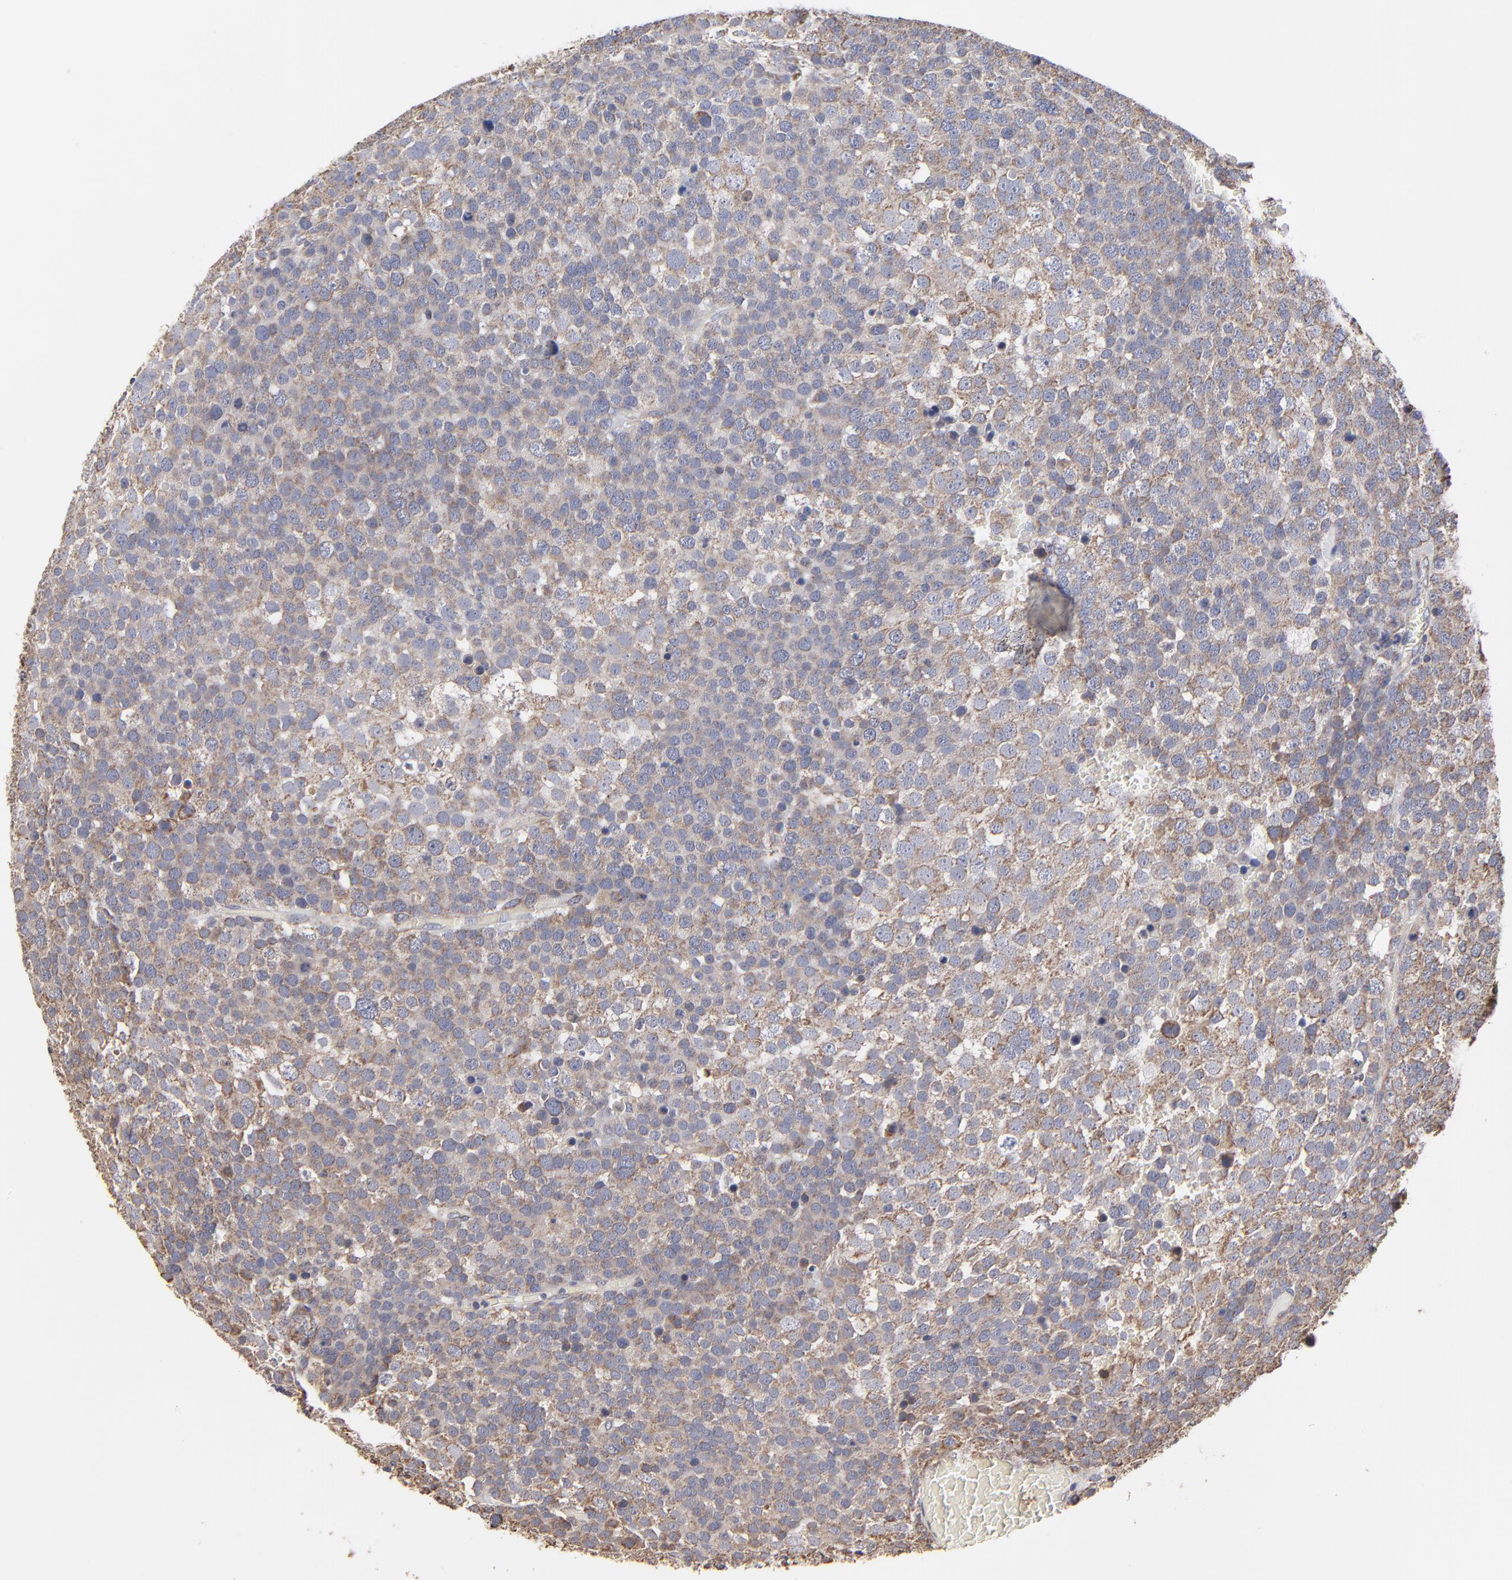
{"staining": {"intensity": "negative", "quantity": "none", "location": "none"}, "tissue": "testis cancer", "cell_type": "Tumor cells", "image_type": "cancer", "snomed": [{"axis": "morphology", "description": "Seminoma, NOS"}, {"axis": "topography", "description": "Testis"}], "caption": "Testis seminoma stained for a protein using immunohistochemistry reveals no expression tumor cells.", "gene": "ZNF550", "patient": {"sex": "male", "age": 71}}